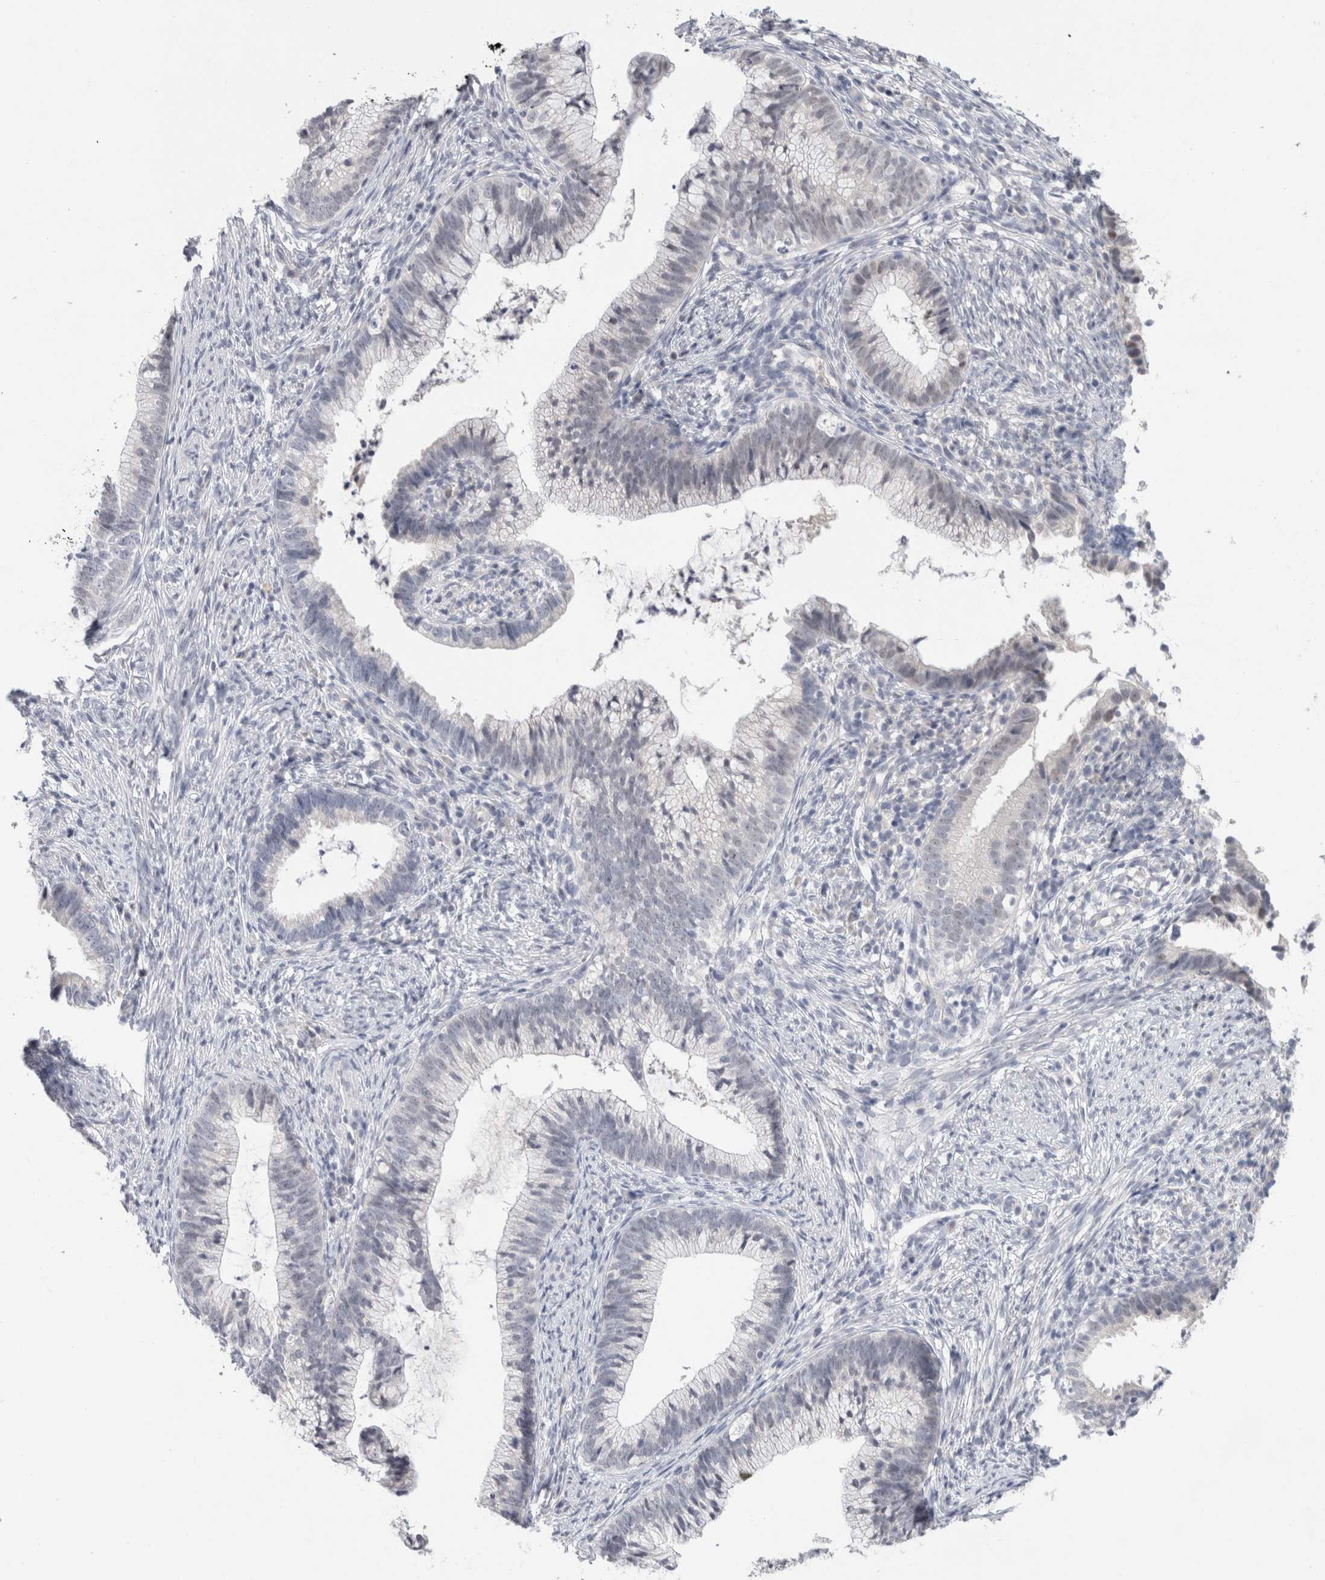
{"staining": {"intensity": "negative", "quantity": "none", "location": "none"}, "tissue": "cervical cancer", "cell_type": "Tumor cells", "image_type": "cancer", "snomed": [{"axis": "morphology", "description": "Adenocarcinoma, NOS"}, {"axis": "topography", "description": "Cervix"}], "caption": "DAB immunohistochemical staining of cervical cancer (adenocarcinoma) reveals no significant expression in tumor cells.", "gene": "TONSL", "patient": {"sex": "female", "age": 36}}